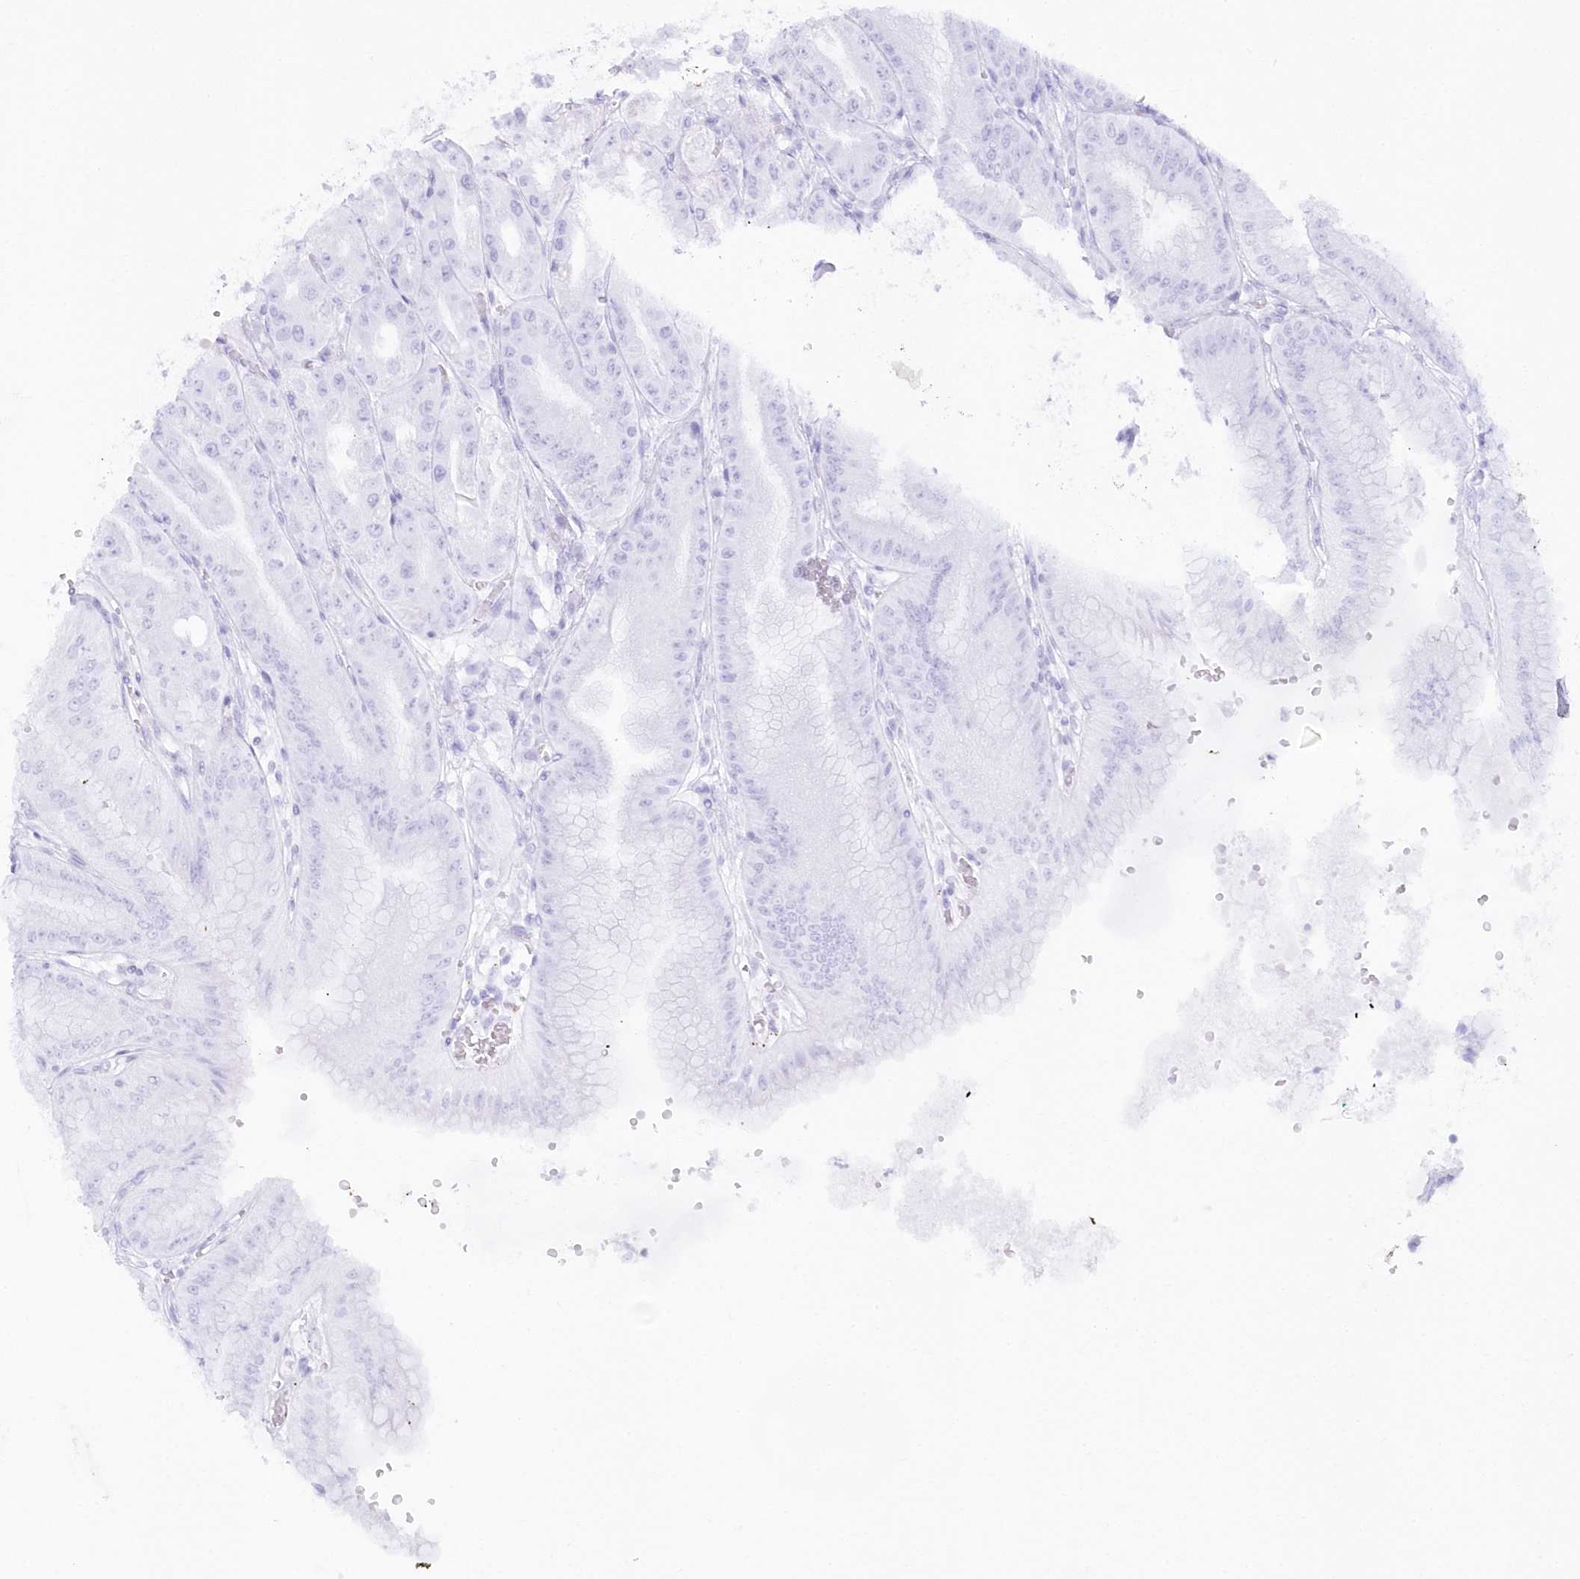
{"staining": {"intensity": "weak", "quantity": "<25%", "location": "cytoplasmic/membranous"}, "tissue": "stomach", "cell_type": "Glandular cells", "image_type": "normal", "snomed": [{"axis": "morphology", "description": "Normal tissue, NOS"}, {"axis": "topography", "description": "Stomach, upper"}, {"axis": "topography", "description": "Stomach, lower"}], "caption": "Glandular cells show no significant protein staining in normal stomach. Brightfield microscopy of immunohistochemistry (IHC) stained with DAB (3,3'-diaminobenzidine) (brown) and hematoxylin (blue), captured at high magnification.", "gene": "MTMR3", "patient": {"sex": "male", "age": 71}}